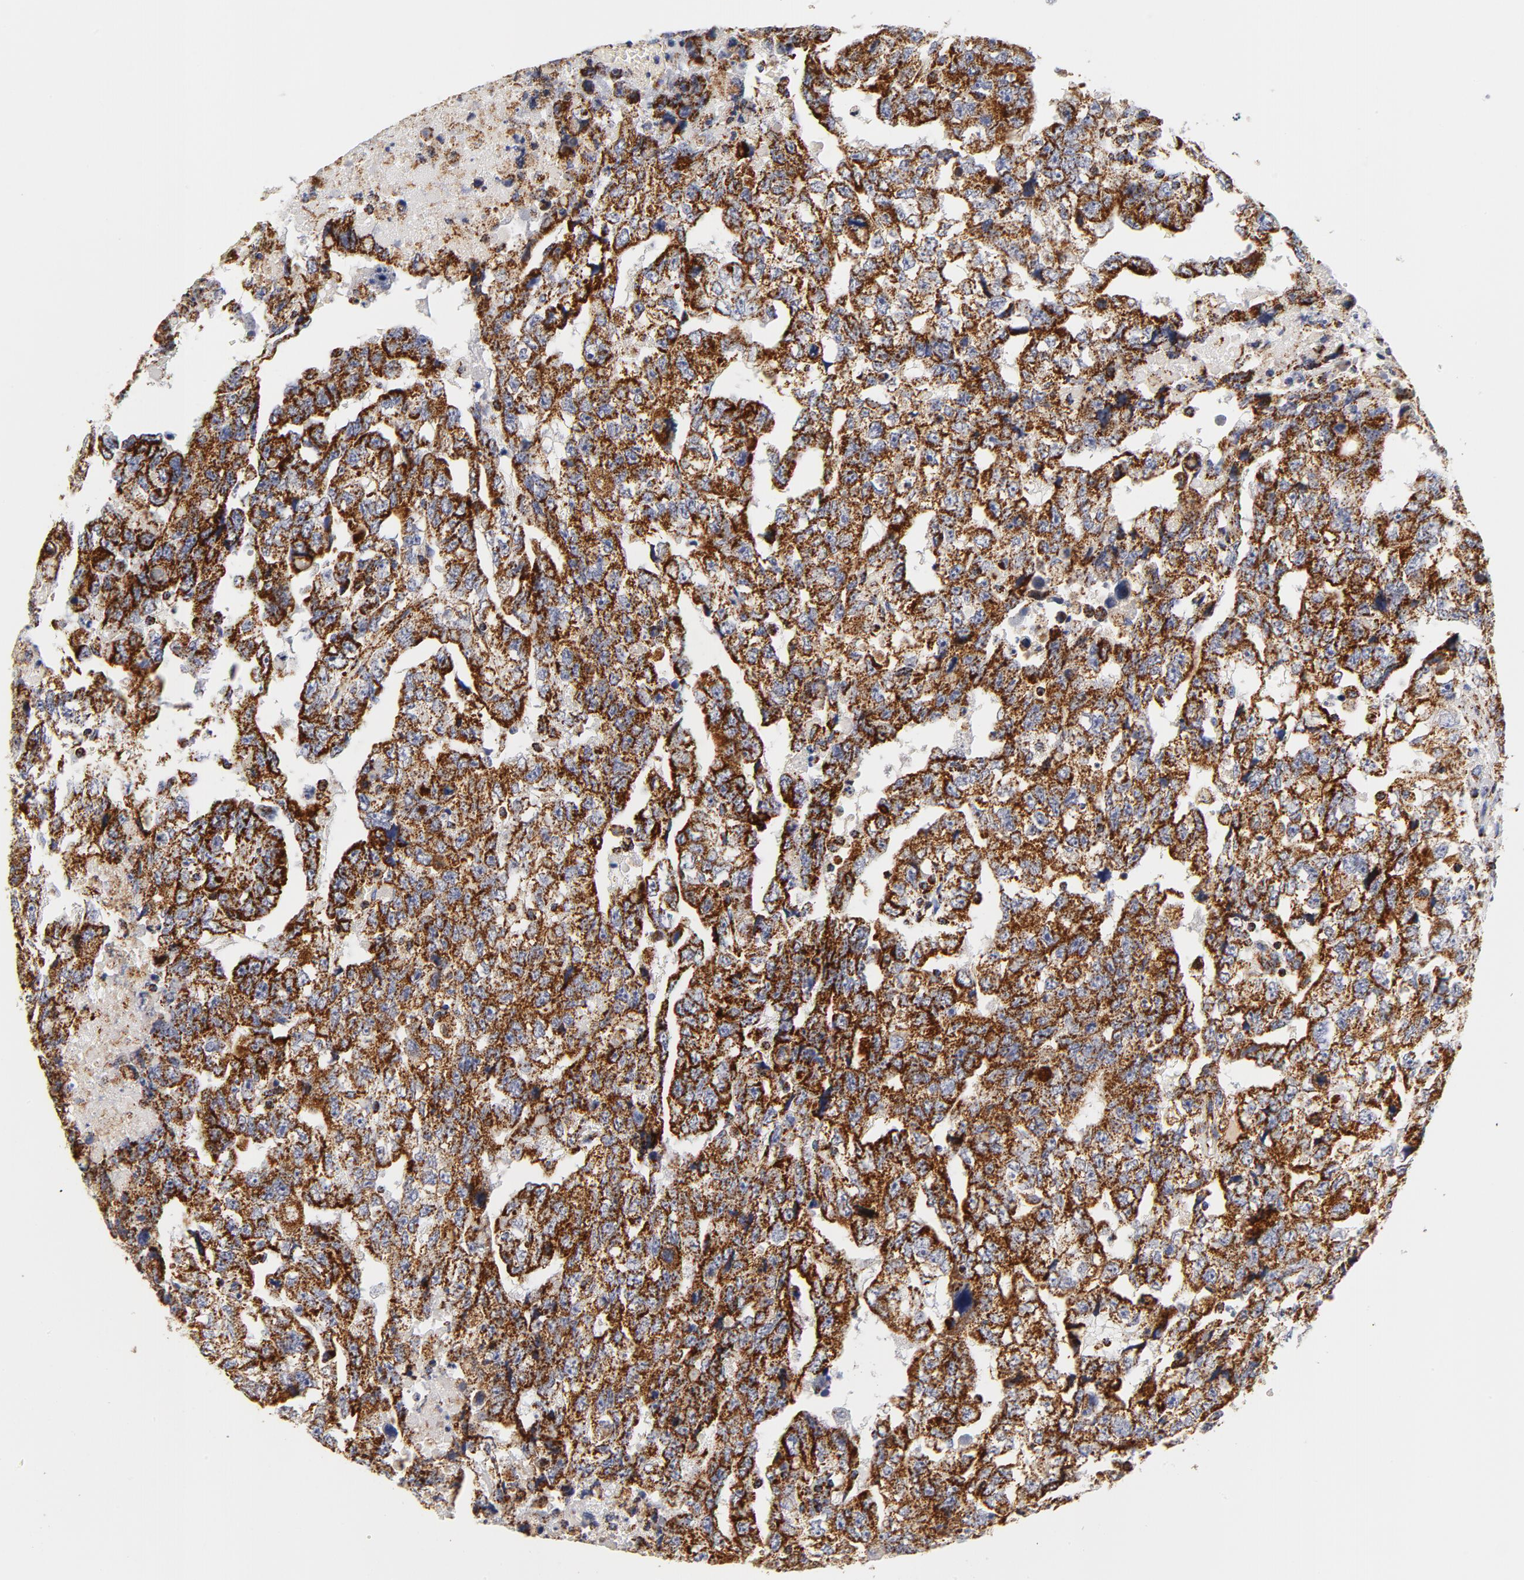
{"staining": {"intensity": "strong", "quantity": ">75%", "location": "cytoplasmic/membranous"}, "tissue": "testis cancer", "cell_type": "Tumor cells", "image_type": "cancer", "snomed": [{"axis": "morphology", "description": "Carcinoma, Embryonal, NOS"}, {"axis": "topography", "description": "Testis"}], "caption": "IHC micrograph of neoplastic tissue: human testis cancer stained using immunohistochemistry shows high levels of strong protein expression localized specifically in the cytoplasmic/membranous of tumor cells, appearing as a cytoplasmic/membranous brown color.", "gene": "ECHS1", "patient": {"sex": "male", "age": 36}}